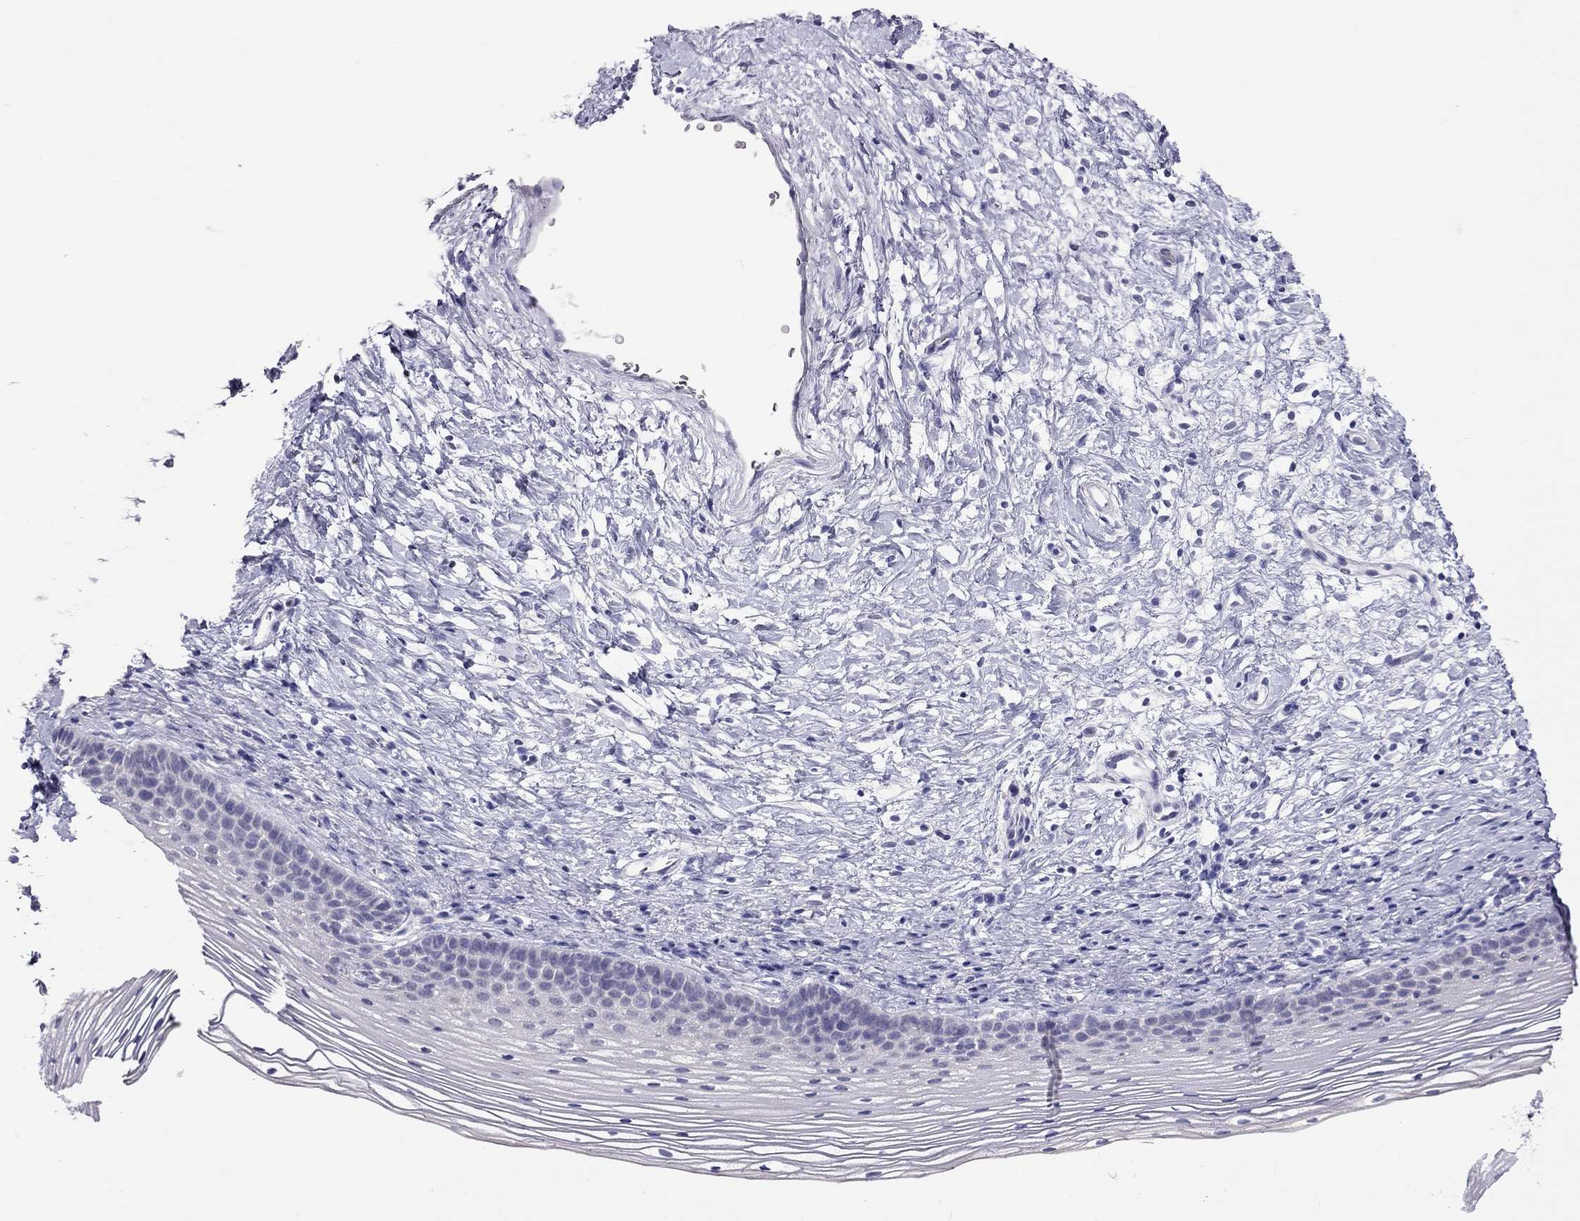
{"staining": {"intensity": "negative", "quantity": "none", "location": "none"}, "tissue": "cervix", "cell_type": "Squamous epithelial cells", "image_type": "normal", "snomed": [{"axis": "morphology", "description": "Normal tissue, NOS"}, {"axis": "topography", "description": "Cervix"}], "caption": "This histopathology image is of normal cervix stained with immunohistochemistry to label a protein in brown with the nuclei are counter-stained blue. There is no positivity in squamous epithelial cells.", "gene": "CHRNB3", "patient": {"sex": "female", "age": 39}}